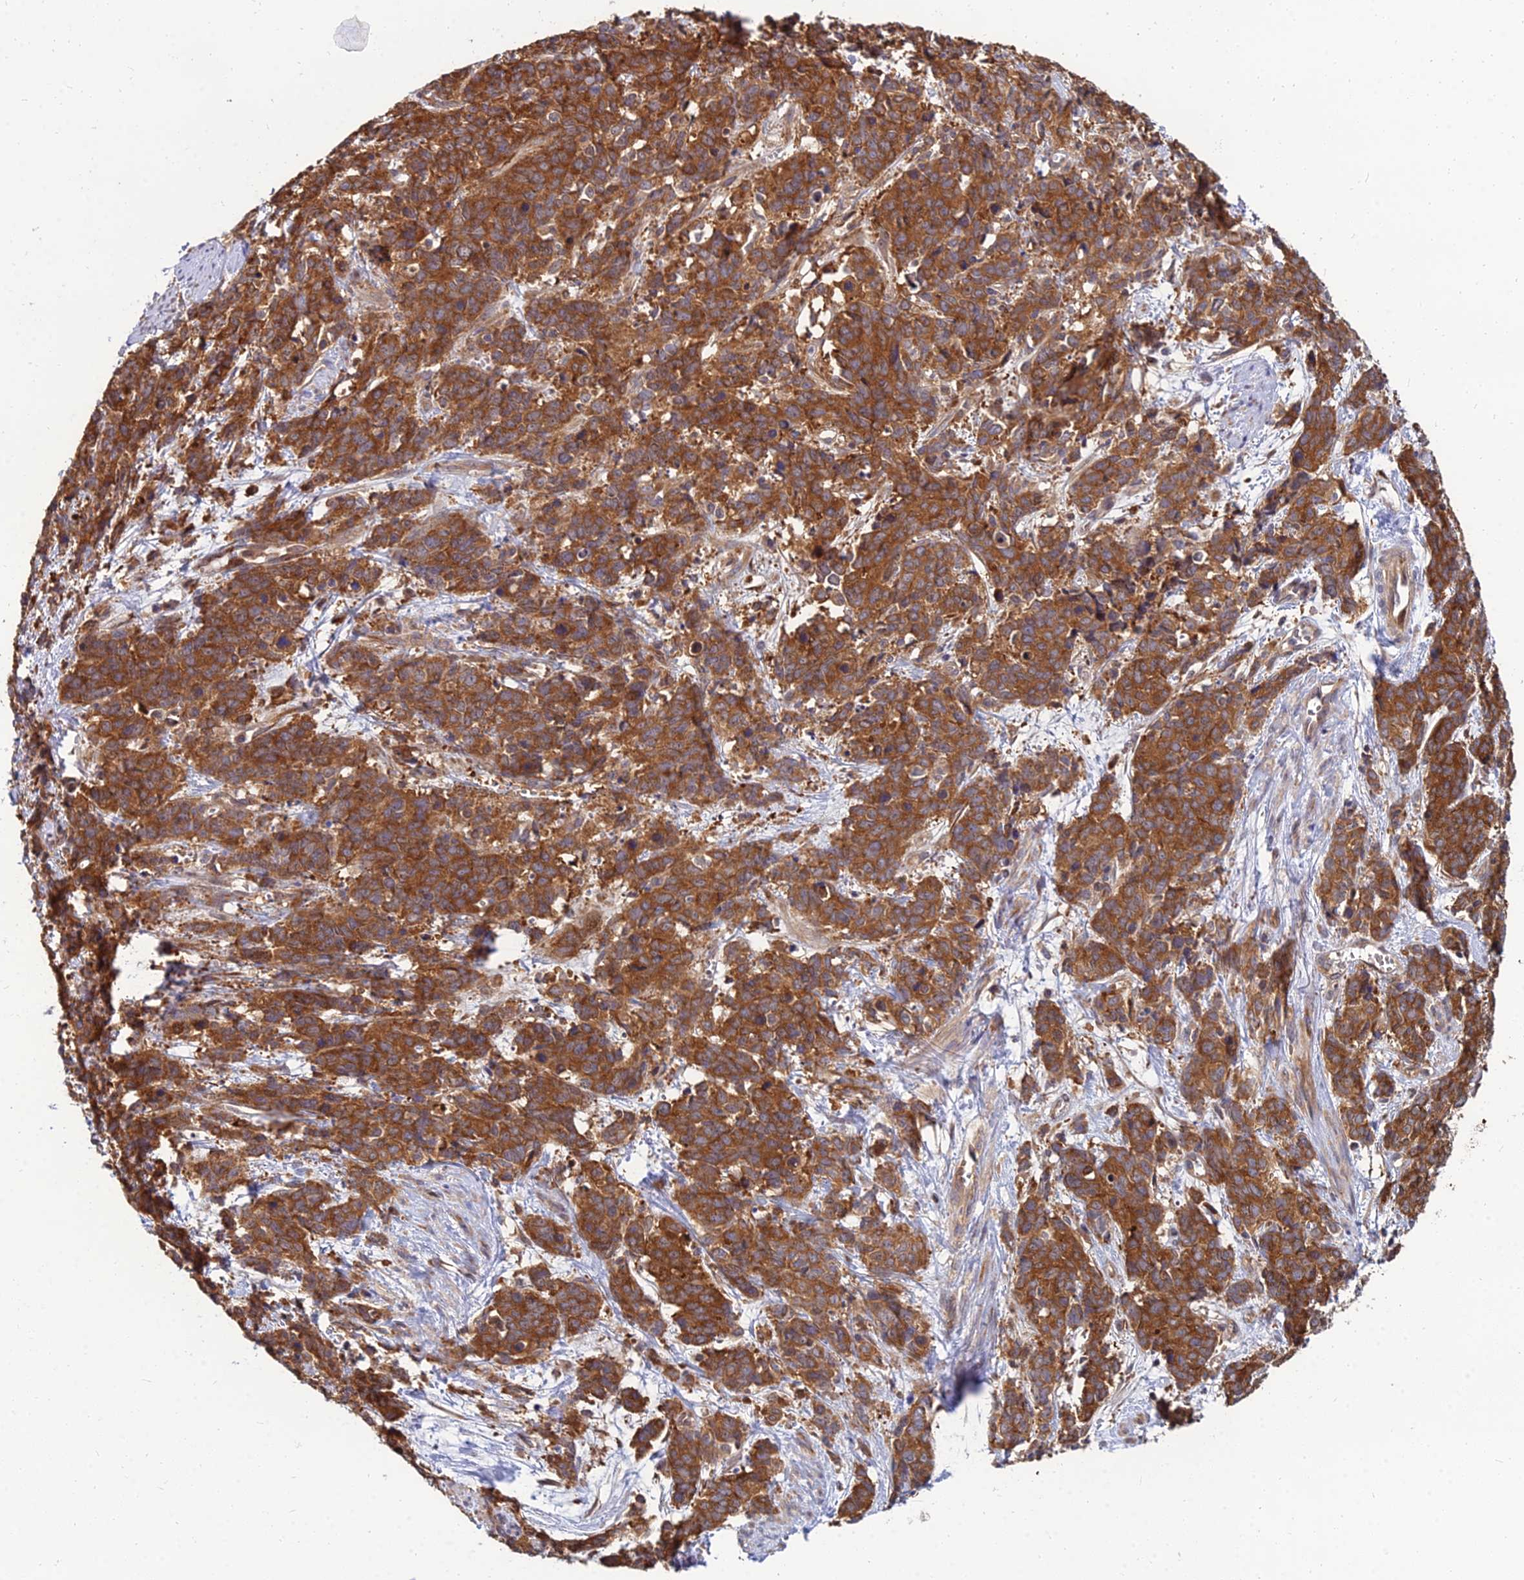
{"staining": {"intensity": "strong", "quantity": ">75%", "location": "cytoplasmic/membranous"}, "tissue": "cervical cancer", "cell_type": "Tumor cells", "image_type": "cancer", "snomed": [{"axis": "morphology", "description": "Squamous cell carcinoma, NOS"}, {"axis": "topography", "description": "Cervix"}], "caption": "Cervical cancer stained with a protein marker demonstrates strong staining in tumor cells.", "gene": "CCT6B", "patient": {"sex": "female", "age": 60}}